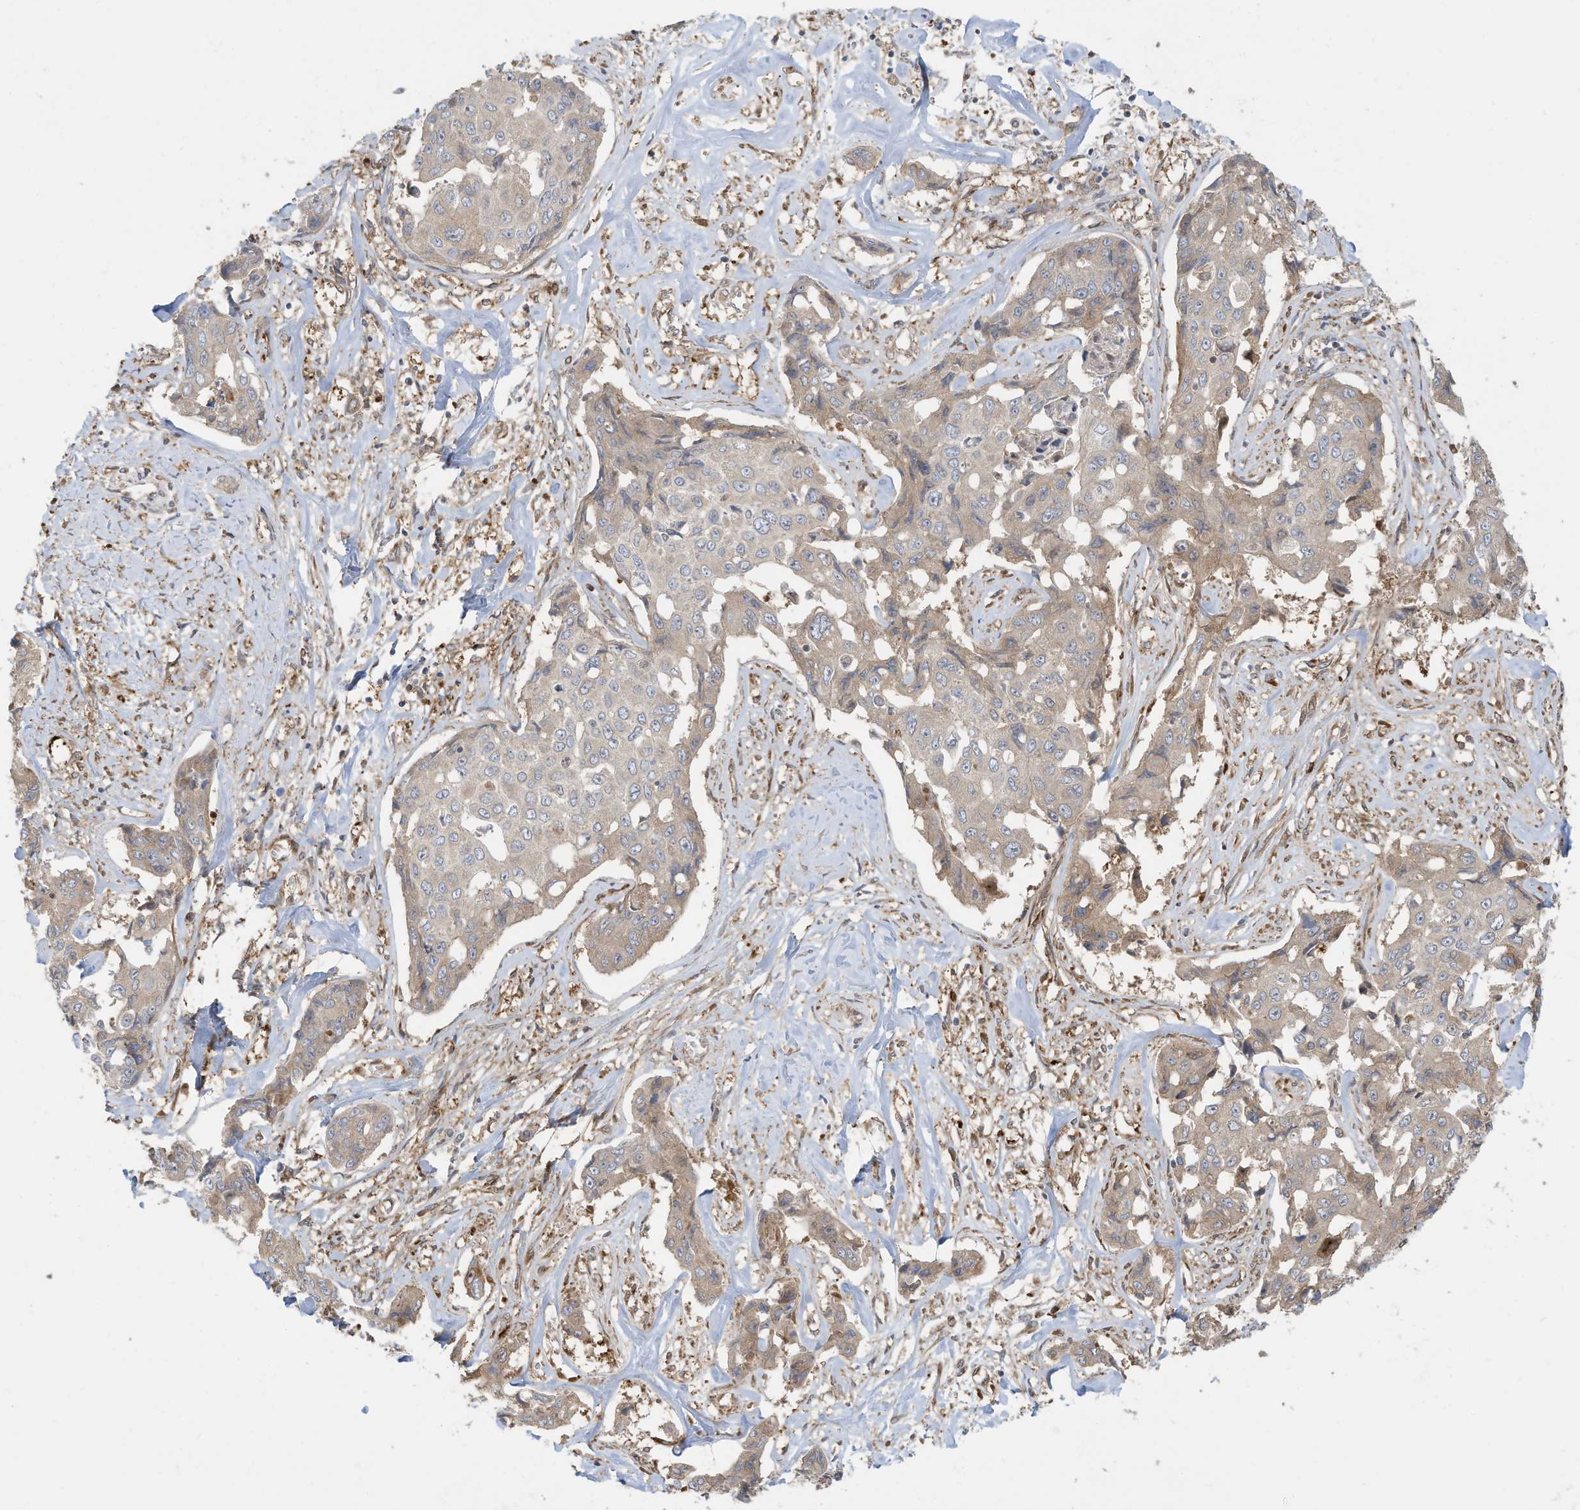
{"staining": {"intensity": "weak", "quantity": "25%-75%", "location": "cytoplasmic/membranous"}, "tissue": "liver cancer", "cell_type": "Tumor cells", "image_type": "cancer", "snomed": [{"axis": "morphology", "description": "Cholangiocarcinoma"}, {"axis": "topography", "description": "Liver"}], "caption": "Liver cholangiocarcinoma stained with DAB (3,3'-diaminobenzidine) immunohistochemistry (IHC) exhibits low levels of weak cytoplasmic/membranous staining in approximately 25%-75% of tumor cells.", "gene": "USE1", "patient": {"sex": "male", "age": 59}}